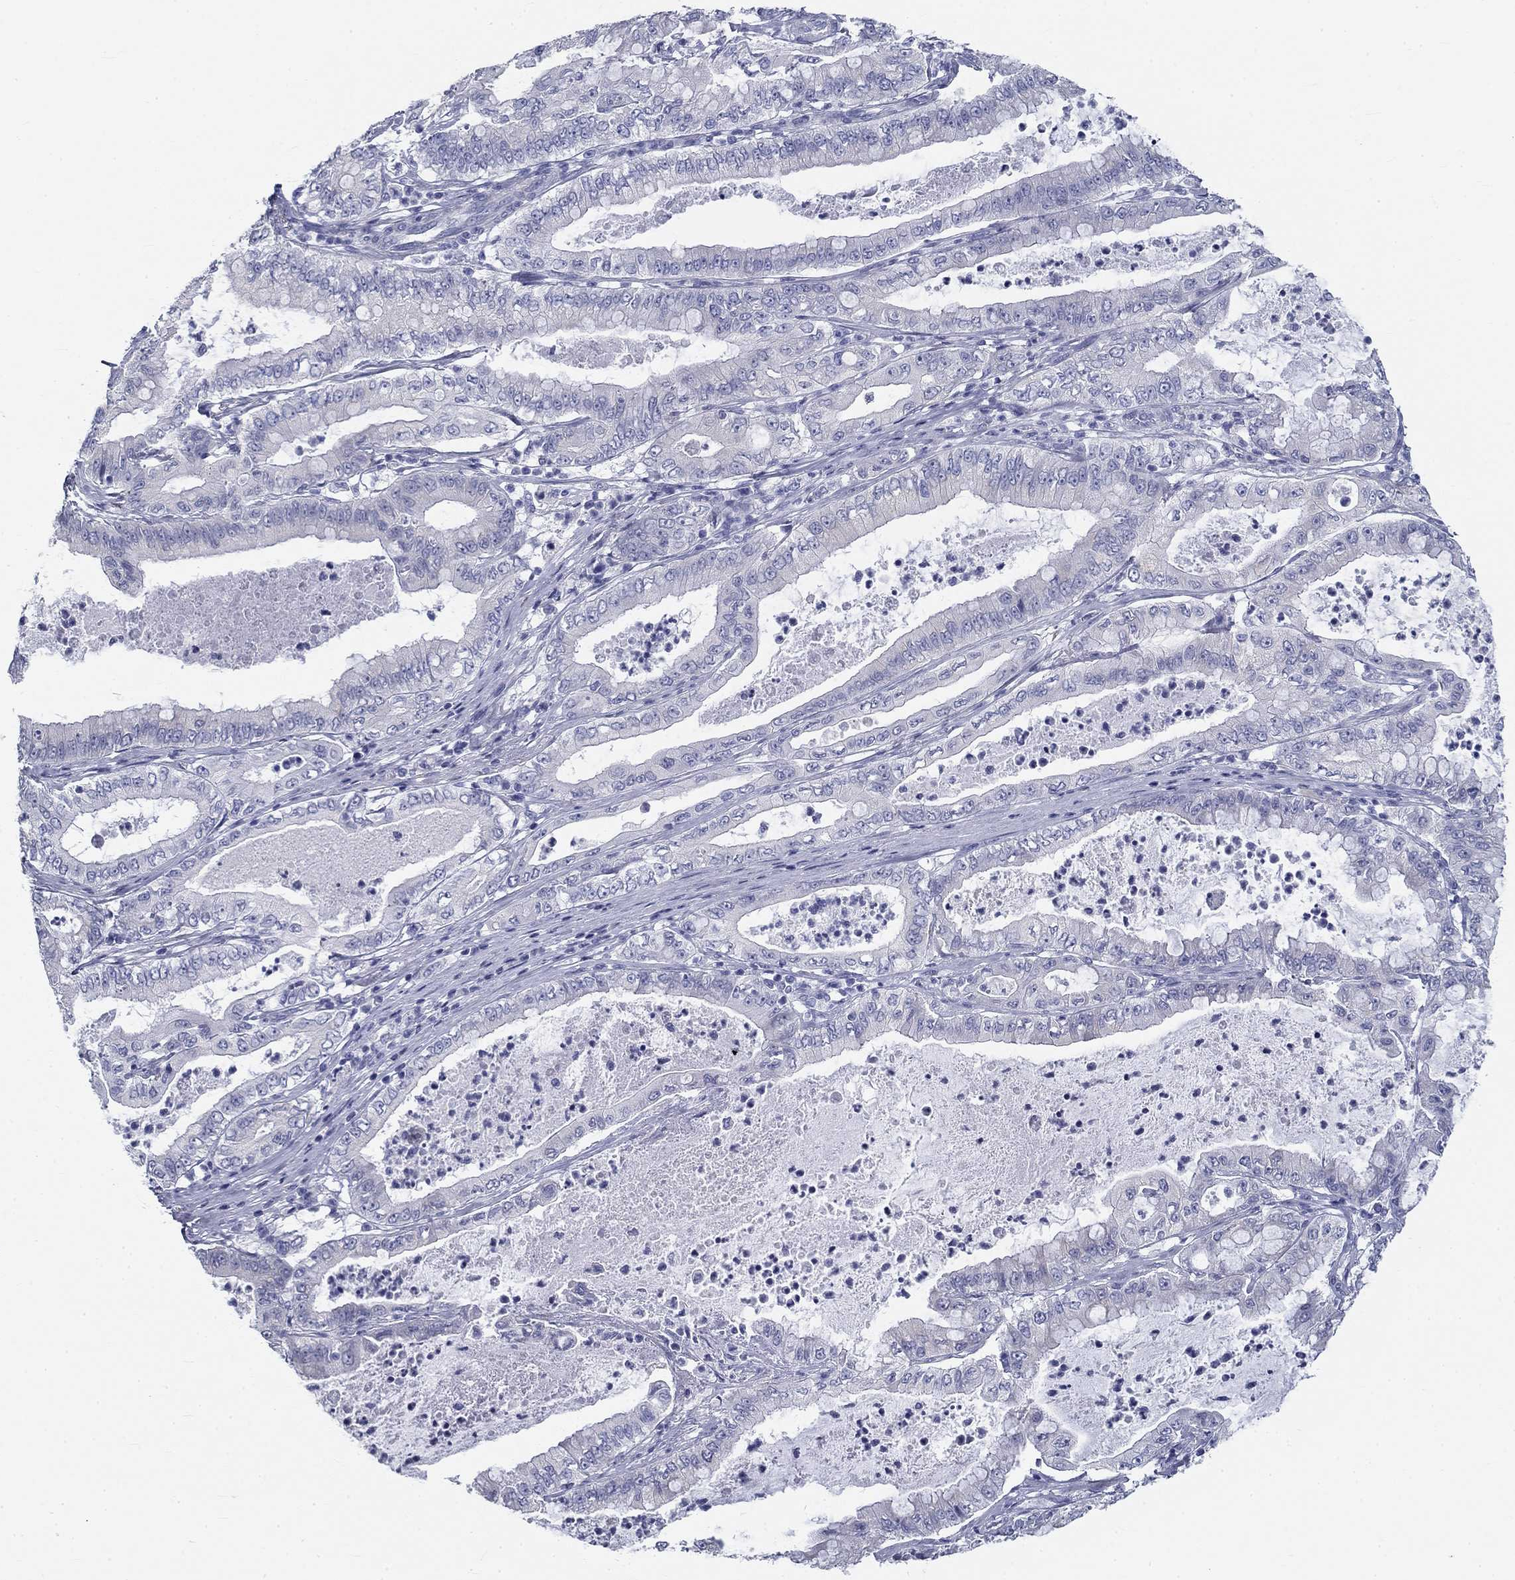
{"staining": {"intensity": "negative", "quantity": "none", "location": "none"}, "tissue": "pancreatic cancer", "cell_type": "Tumor cells", "image_type": "cancer", "snomed": [{"axis": "morphology", "description": "Adenocarcinoma, NOS"}, {"axis": "topography", "description": "Pancreas"}], "caption": "This is an immunohistochemistry (IHC) photomicrograph of pancreatic adenocarcinoma. There is no staining in tumor cells.", "gene": "GALNTL5", "patient": {"sex": "male", "age": 71}}